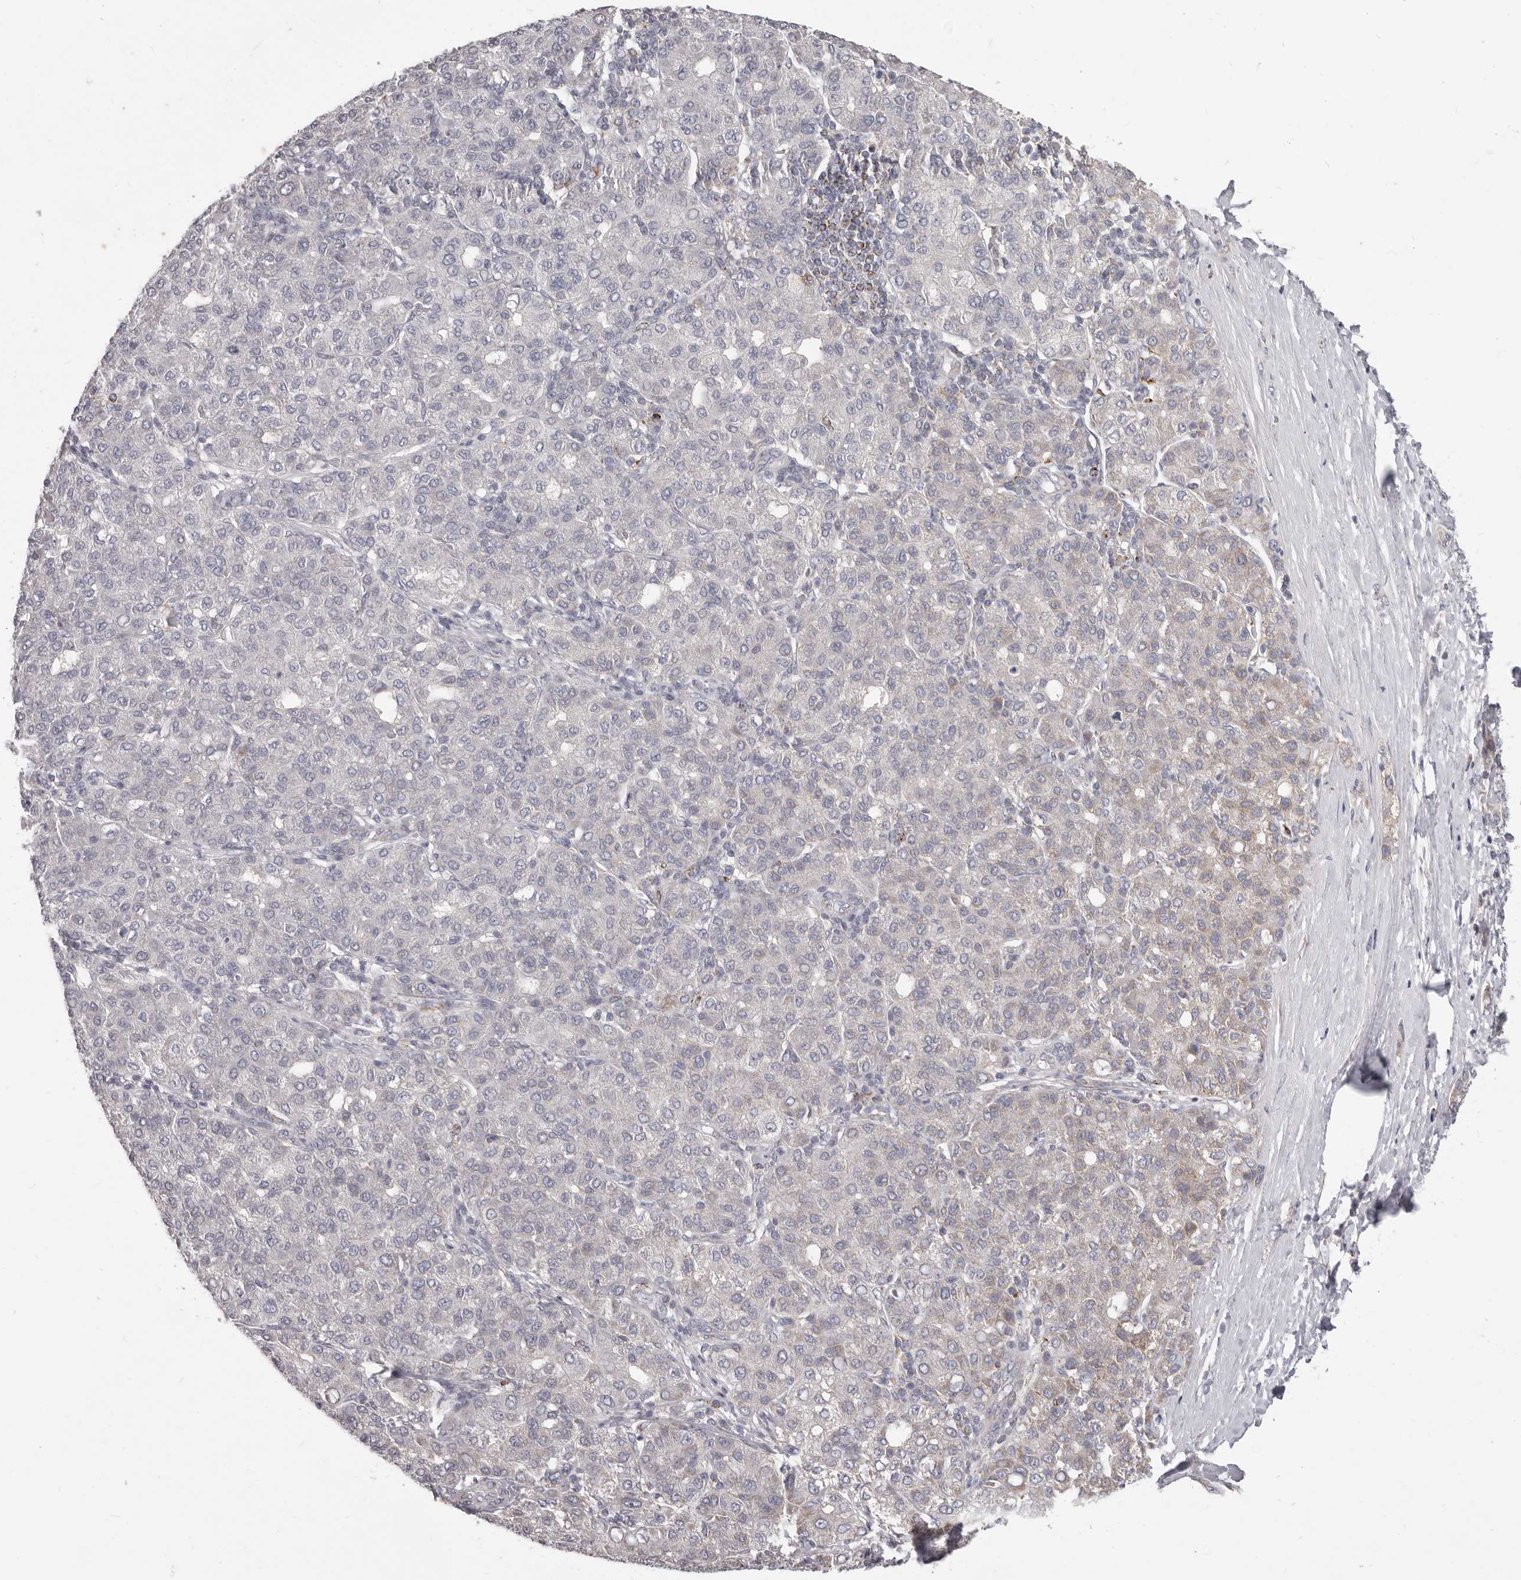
{"staining": {"intensity": "weak", "quantity": "<25%", "location": "cytoplasmic/membranous"}, "tissue": "liver cancer", "cell_type": "Tumor cells", "image_type": "cancer", "snomed": [{"axis": "morphology", "description": "Carcinoma, Hepatocellular, NOS"}, {"axis": "topography", "description": "Liver"}], "caption": "Tumor cells are negative for protein expression in human liver cancer (hepatocellular carcinoma).", "gene": "PRMT2", "patient": {"sex": "male", "age": 65}}